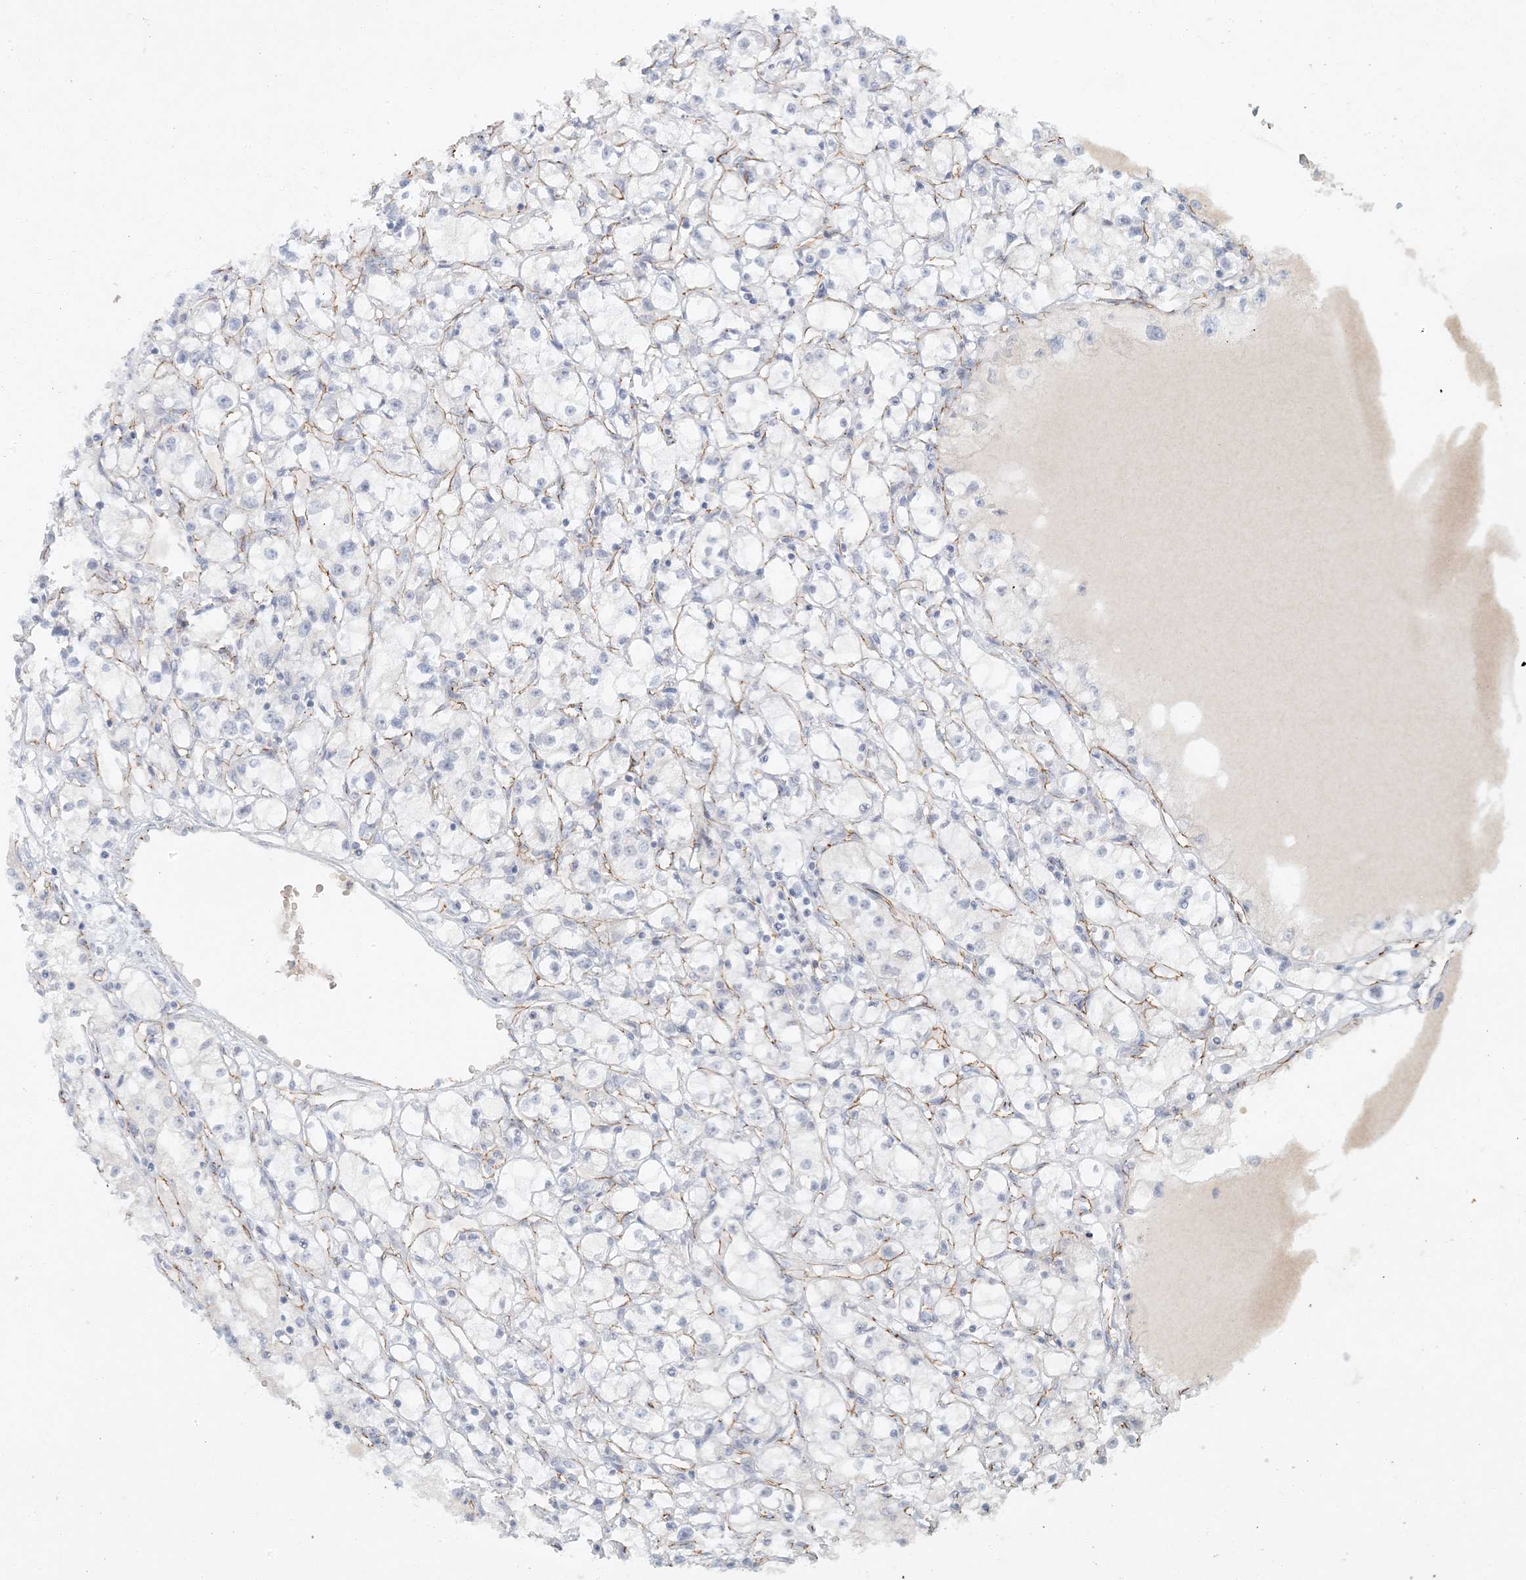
{"staining": {"intensity": "negative", "quantity": "none", "location": "none"}, "tissue": "renal cancer", "cell_type": "Tumor cells", "image_type": "cancer", "snomed": [{"axis": "morphology", "description": "Adenocarcinoma, NOS"}, {"axis": "topography", "description": "Kidney"}], "caption": "Renal cancer (adenocarcinoma) was stained to show a protein in brown. There is no significant positivity in tumor cells.", "gene": "AK9", "patient": {"sex": "male", "age": 56}}